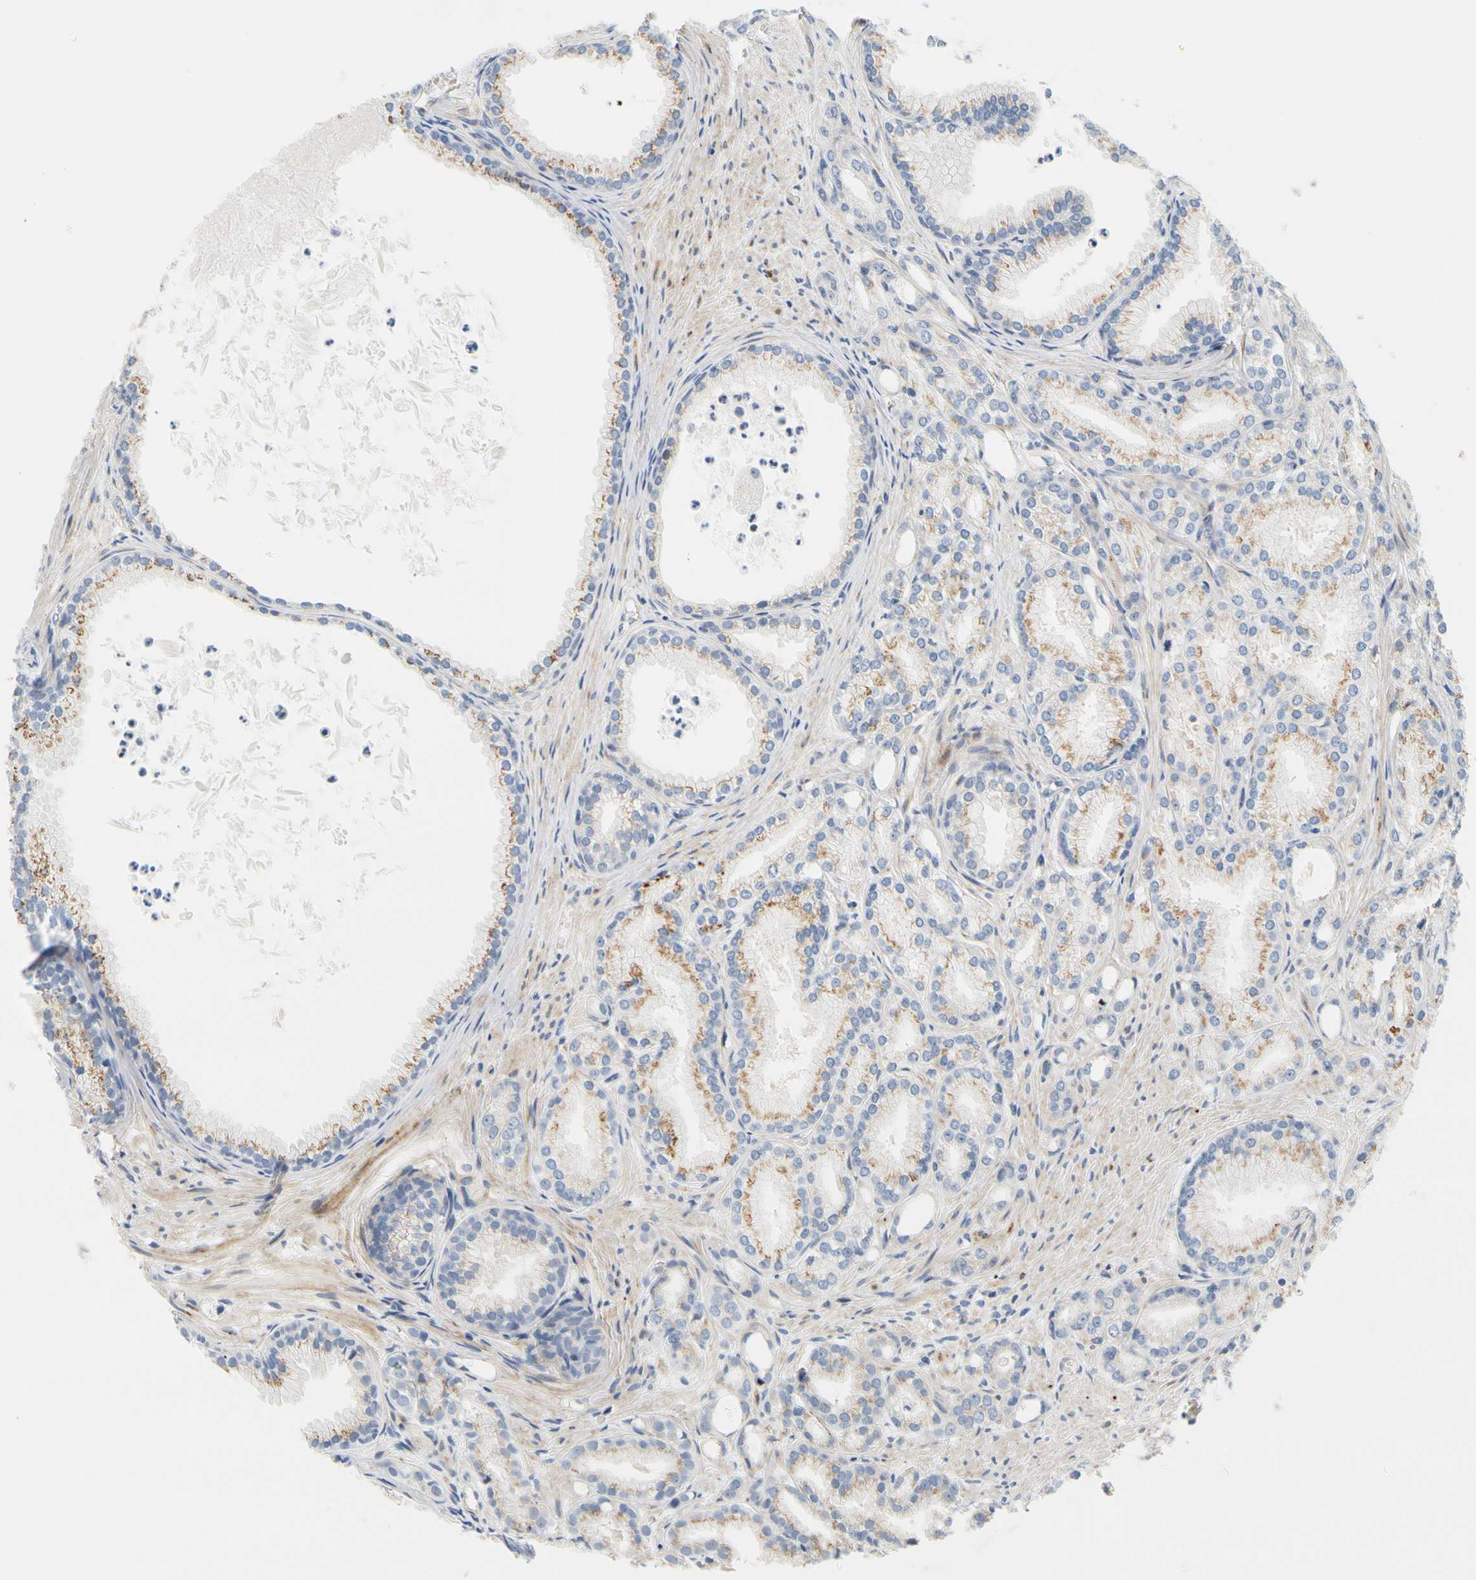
{"staining": {"intensity": "moderate", "quantity": "25%-75%", "location": "cytoplasmic/membranous"}, "tissue": "prostate cancer", "cell_type": "Tumor cells", "image_type": "cancer", "snomed": [{"axis": "morphology", "description": "Adenocarcinoma, Low grade"}, {"axis": "topography", "description": "Prostate"}], "caption": "Brown immunohistochemical staining in human prostate low-grade adenocarcinoma displays moderate cytoplasmic/membranous staining in approximately 25%-75% of tumor cells.", "gene": "ZNF236", "patient": {"sex": "male", "age": 72}}